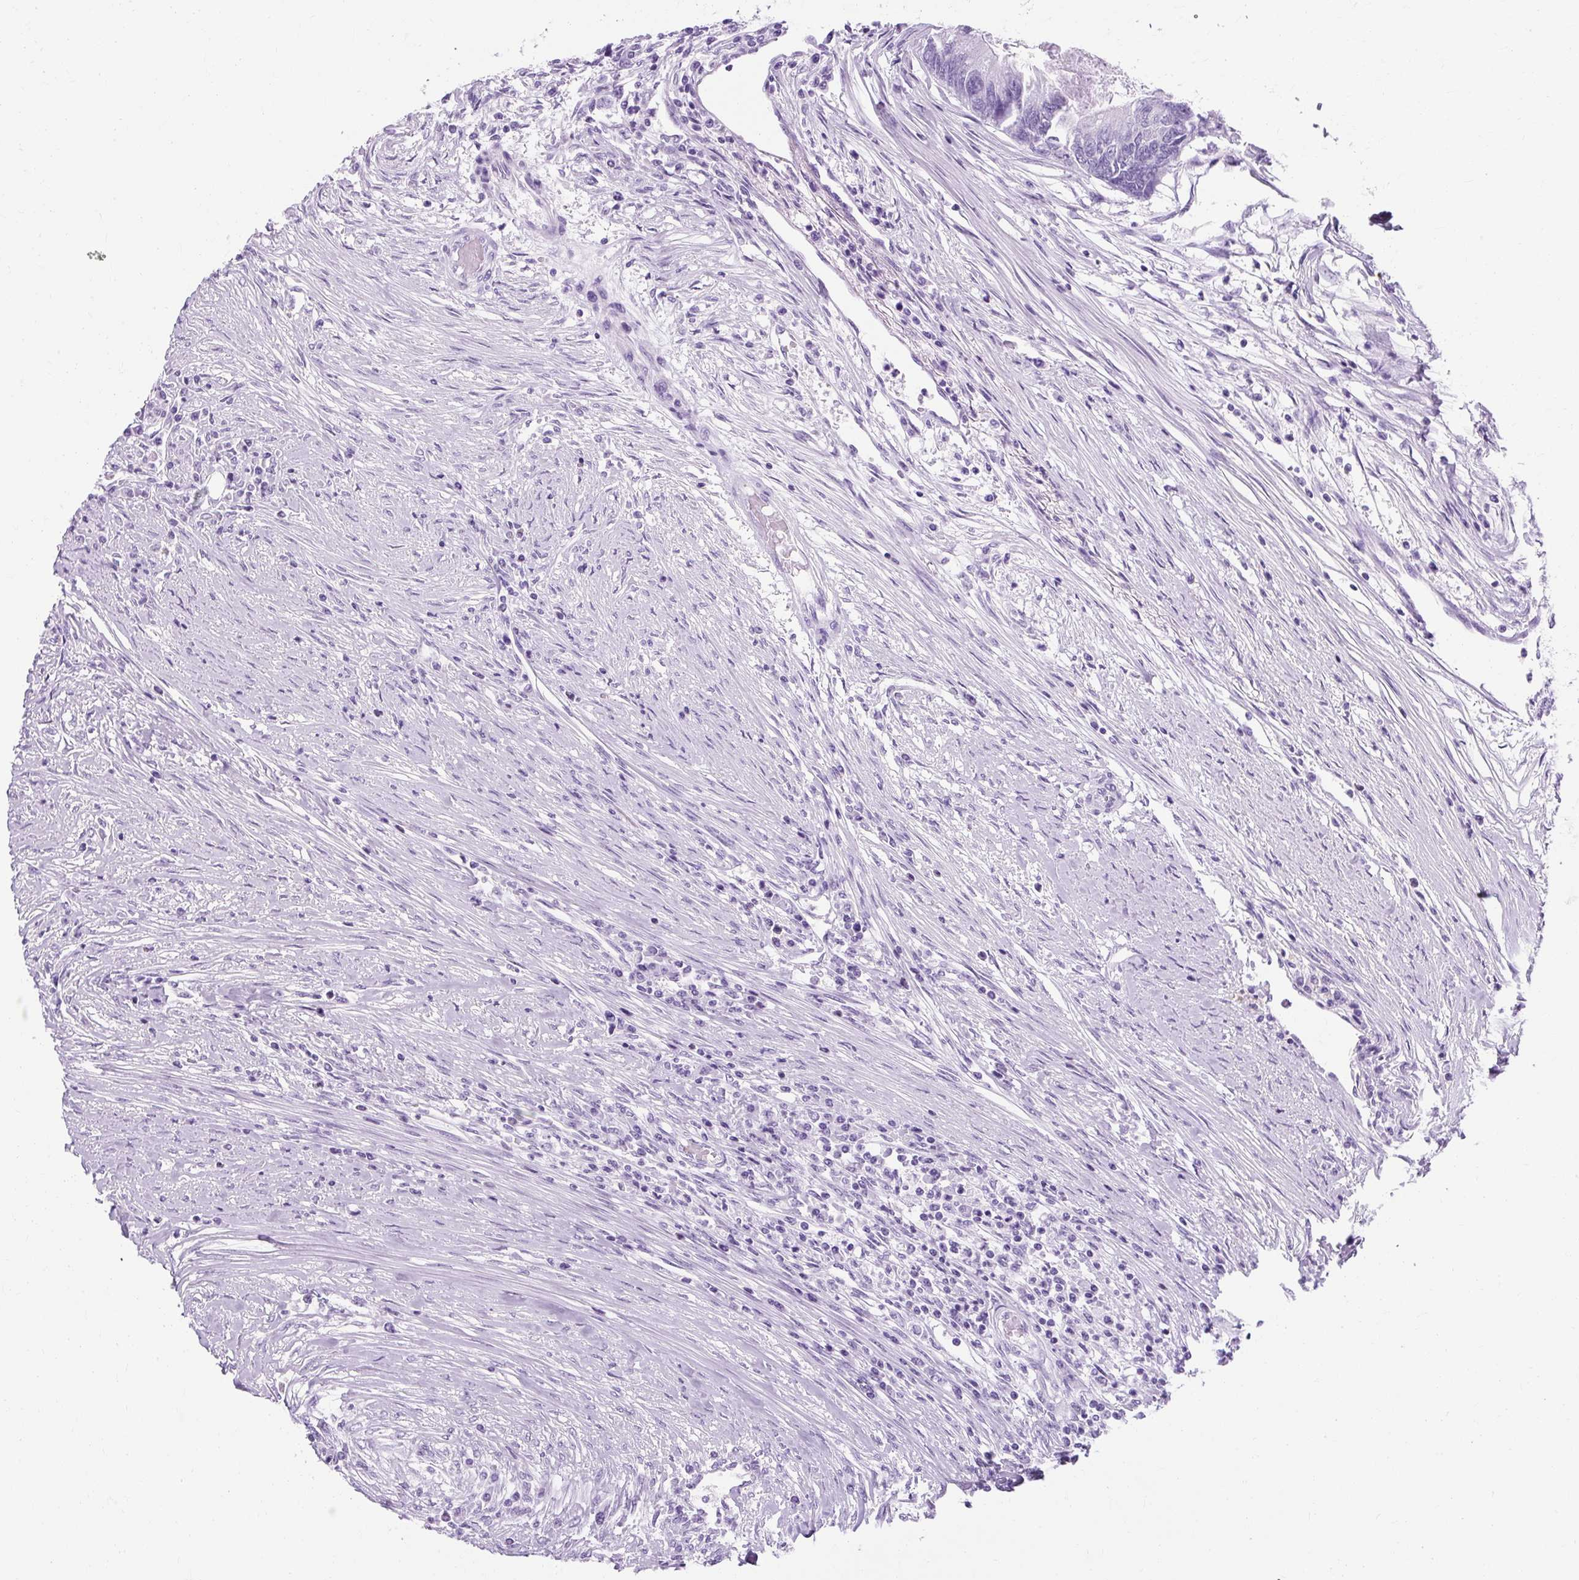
{"staining": {"intensity": "negative", "quantity": "none", "location": "none"}, "tissue": "colorectal cancer", "cell_type": "Tumor cells", "image_type": "cancer", "snomed": [{"axis": "morphology", "description": "Adenocarcinoma, NOS"}, {"axis": "topography", "description": "Colon"}], "caption": "The micrograph displays no staining of tumor cells in adenocarcinoma (colorectal).", "gene": "RYBP", "patient": {"sex": "female", "age": 67}}